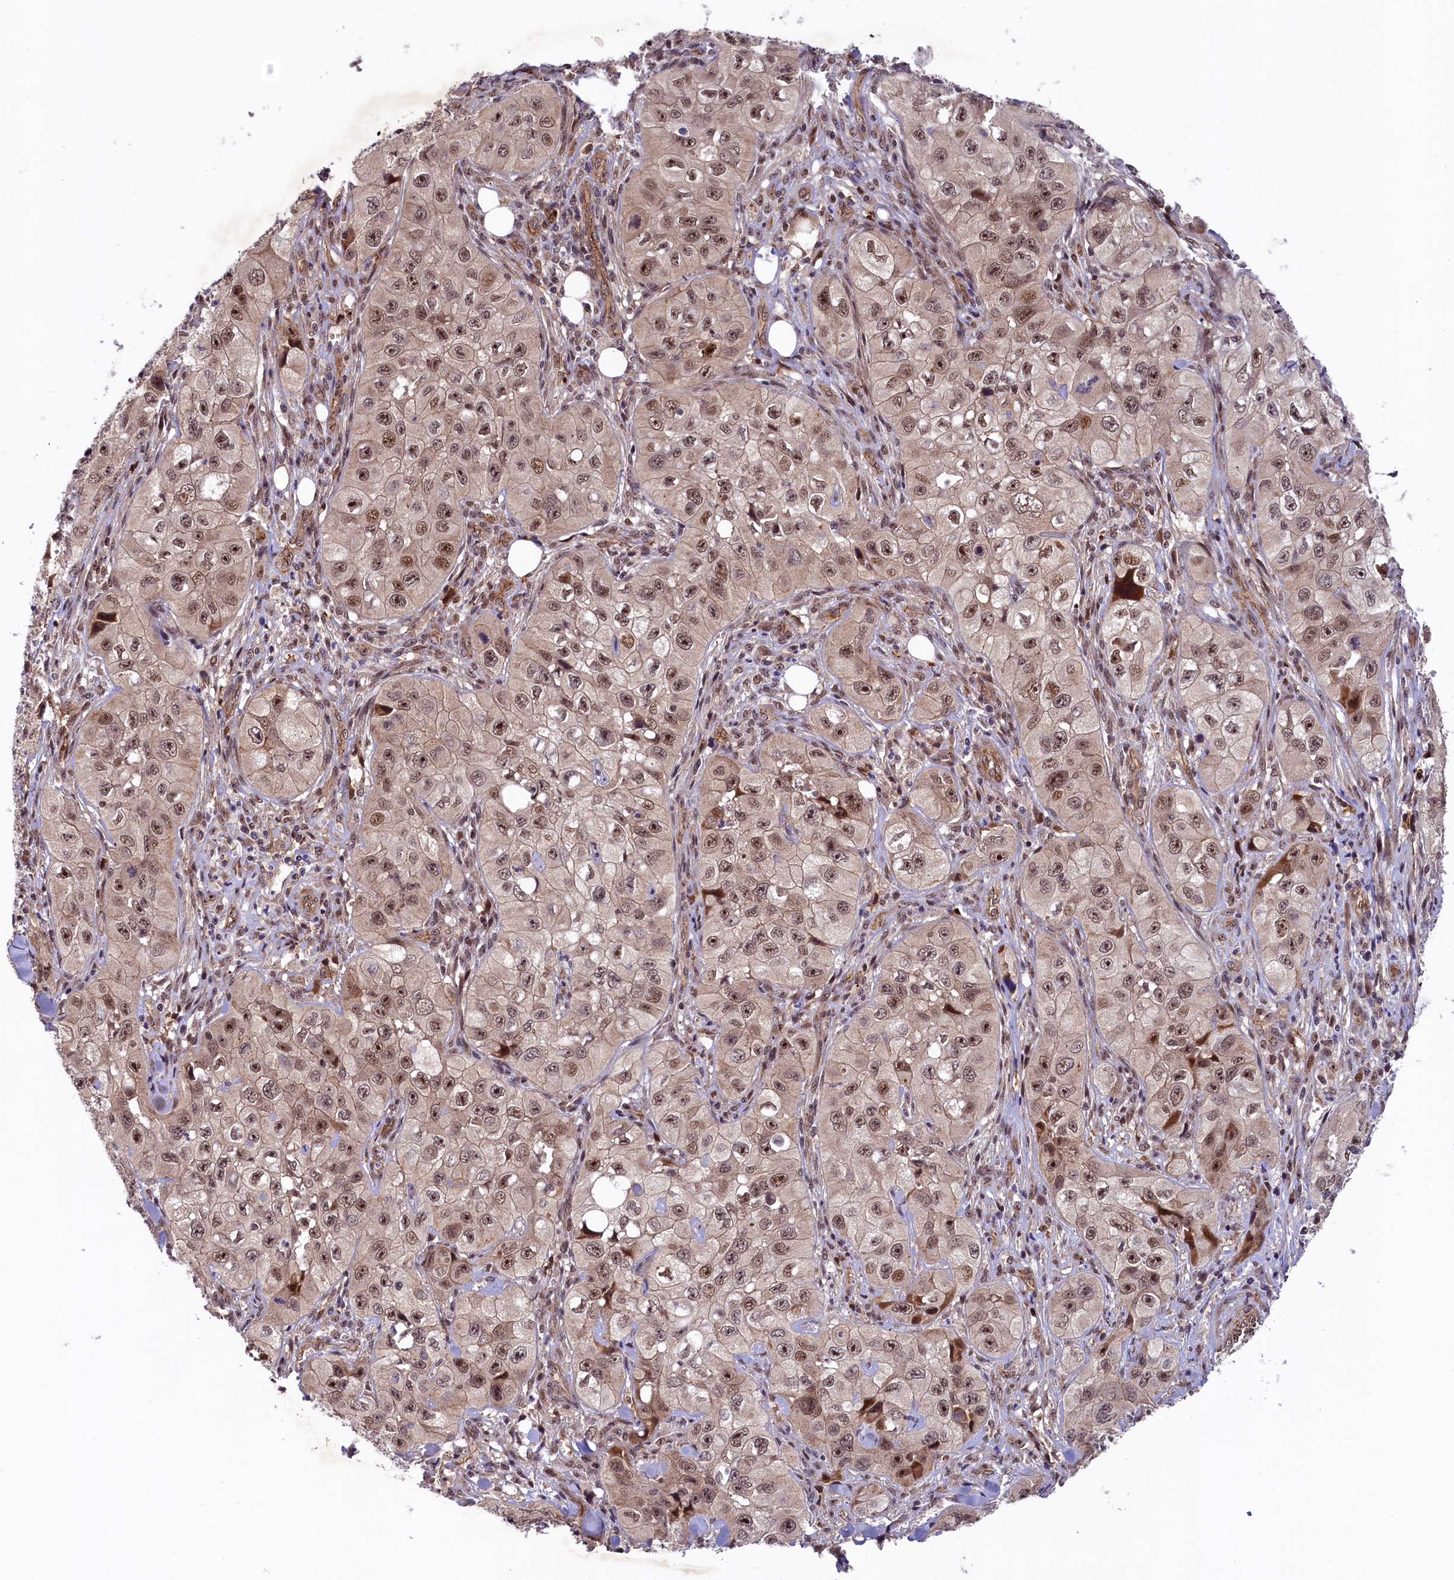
{"staining": {"intensity": "moderate", "quantity": ">75%", "location": "nuclear"}, "tissue": "skin cancer", "cell_type": "Tumor cells", "image_type": "cancer", "snomed": [{"axis": "morphology", "description": "Squamous cell carcinoma, NOS"}, {"axis": "topography", "description": "Skin"}, {"axis": "topography", "description": "Subcutis"}], "caption": "Immunohistochemical staining of human skin cancer (squamous cell carcinoma) demonstrates medium levels of moderate nuclear staining in about >75% of tumor cells.", "gene": "ARL14EP", "patient": {"sex": "male", "age": 73}}